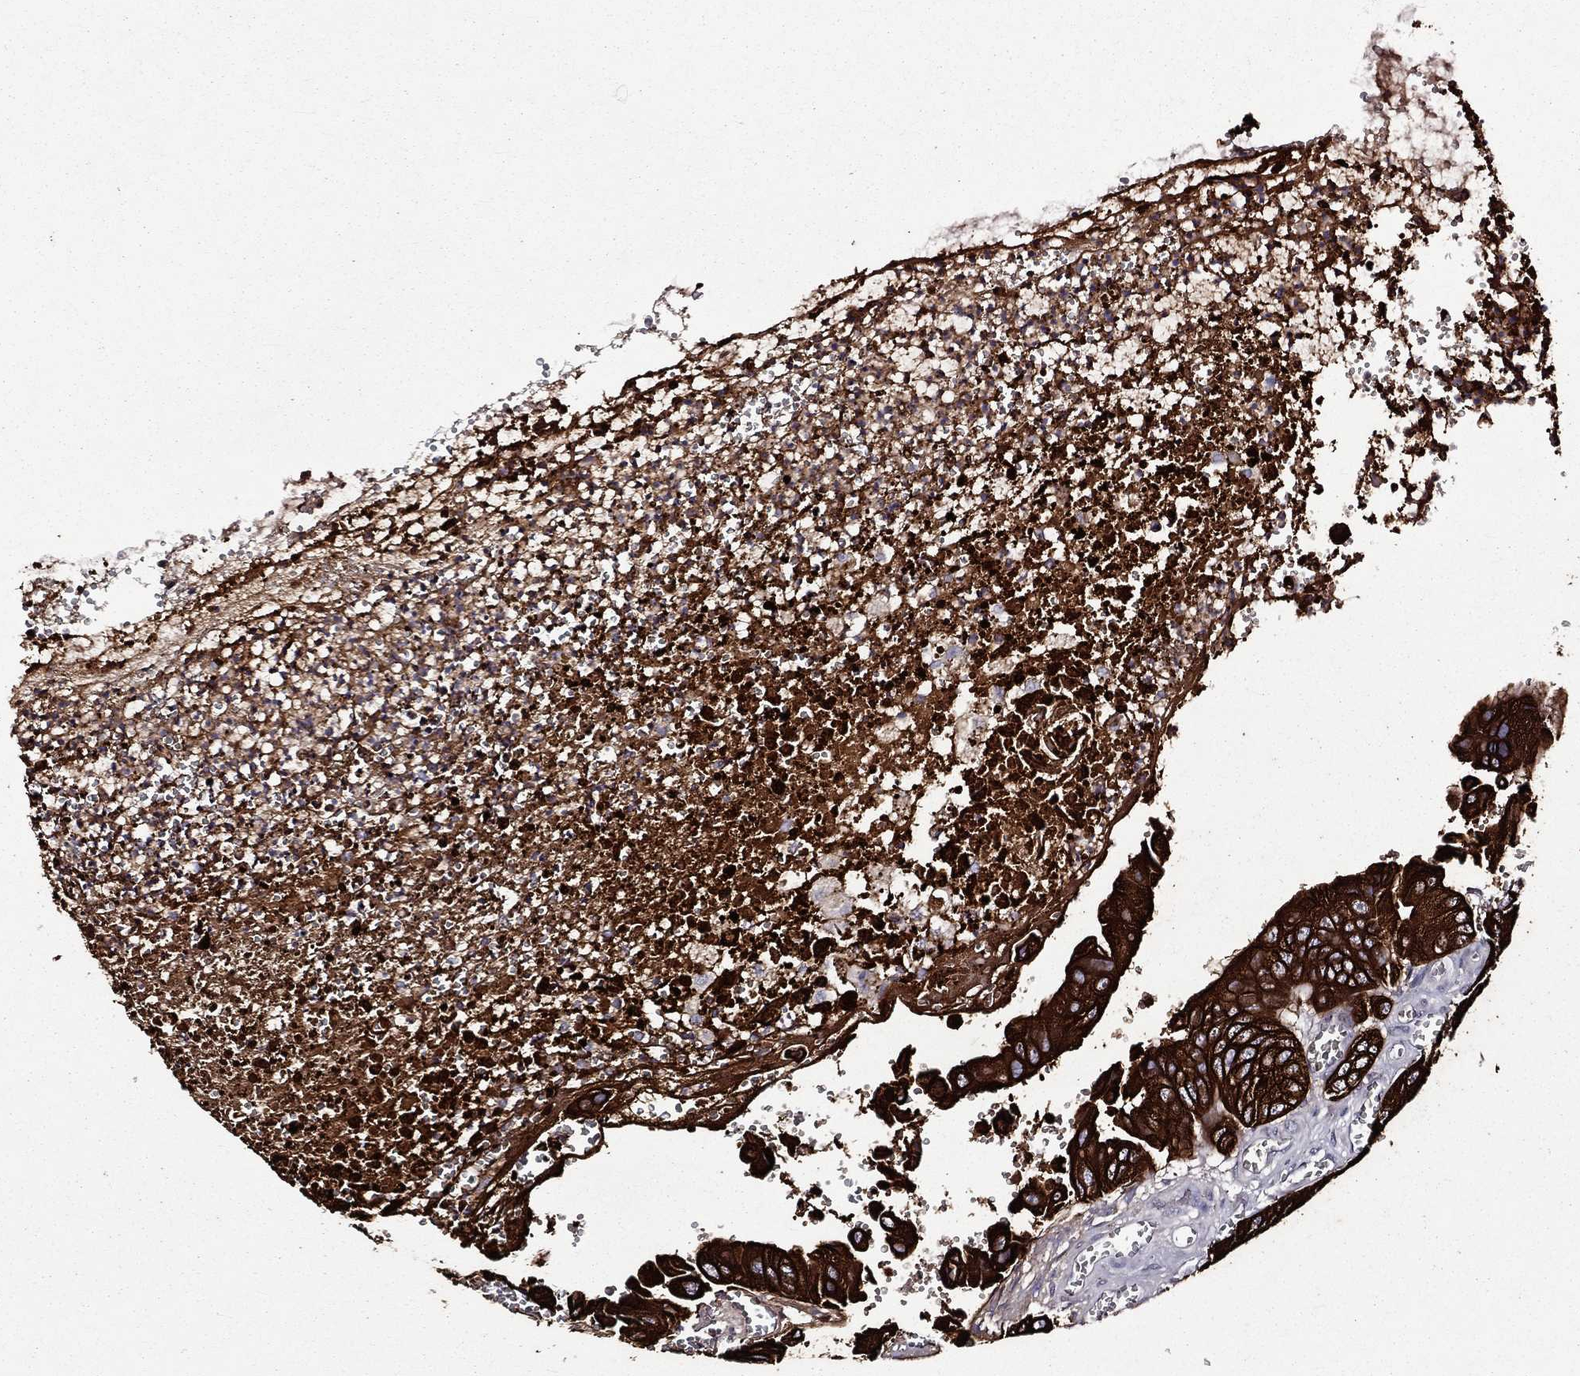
{"staining": {"intensity": "strong", "quantity": ">75%", "location": "cytoplasmic/membranous"}, "tissue": "colorectal cancer", "cell_type": "Tumor cells", "image_type": "cancer", "snomed": [{"axis": "morphology", "description": "Adenocarcinoma, NOS"}, {"axis": "topography", "description": "Colon"}], "caption": "Colorectal cancer stained for a protein (brown) demonstrates strong cytoplasmic/membranous positive positivity in approximately >75% of tumor cells.", "gene": "KRT7", "patient": {"sex": "female", "age": 78}}